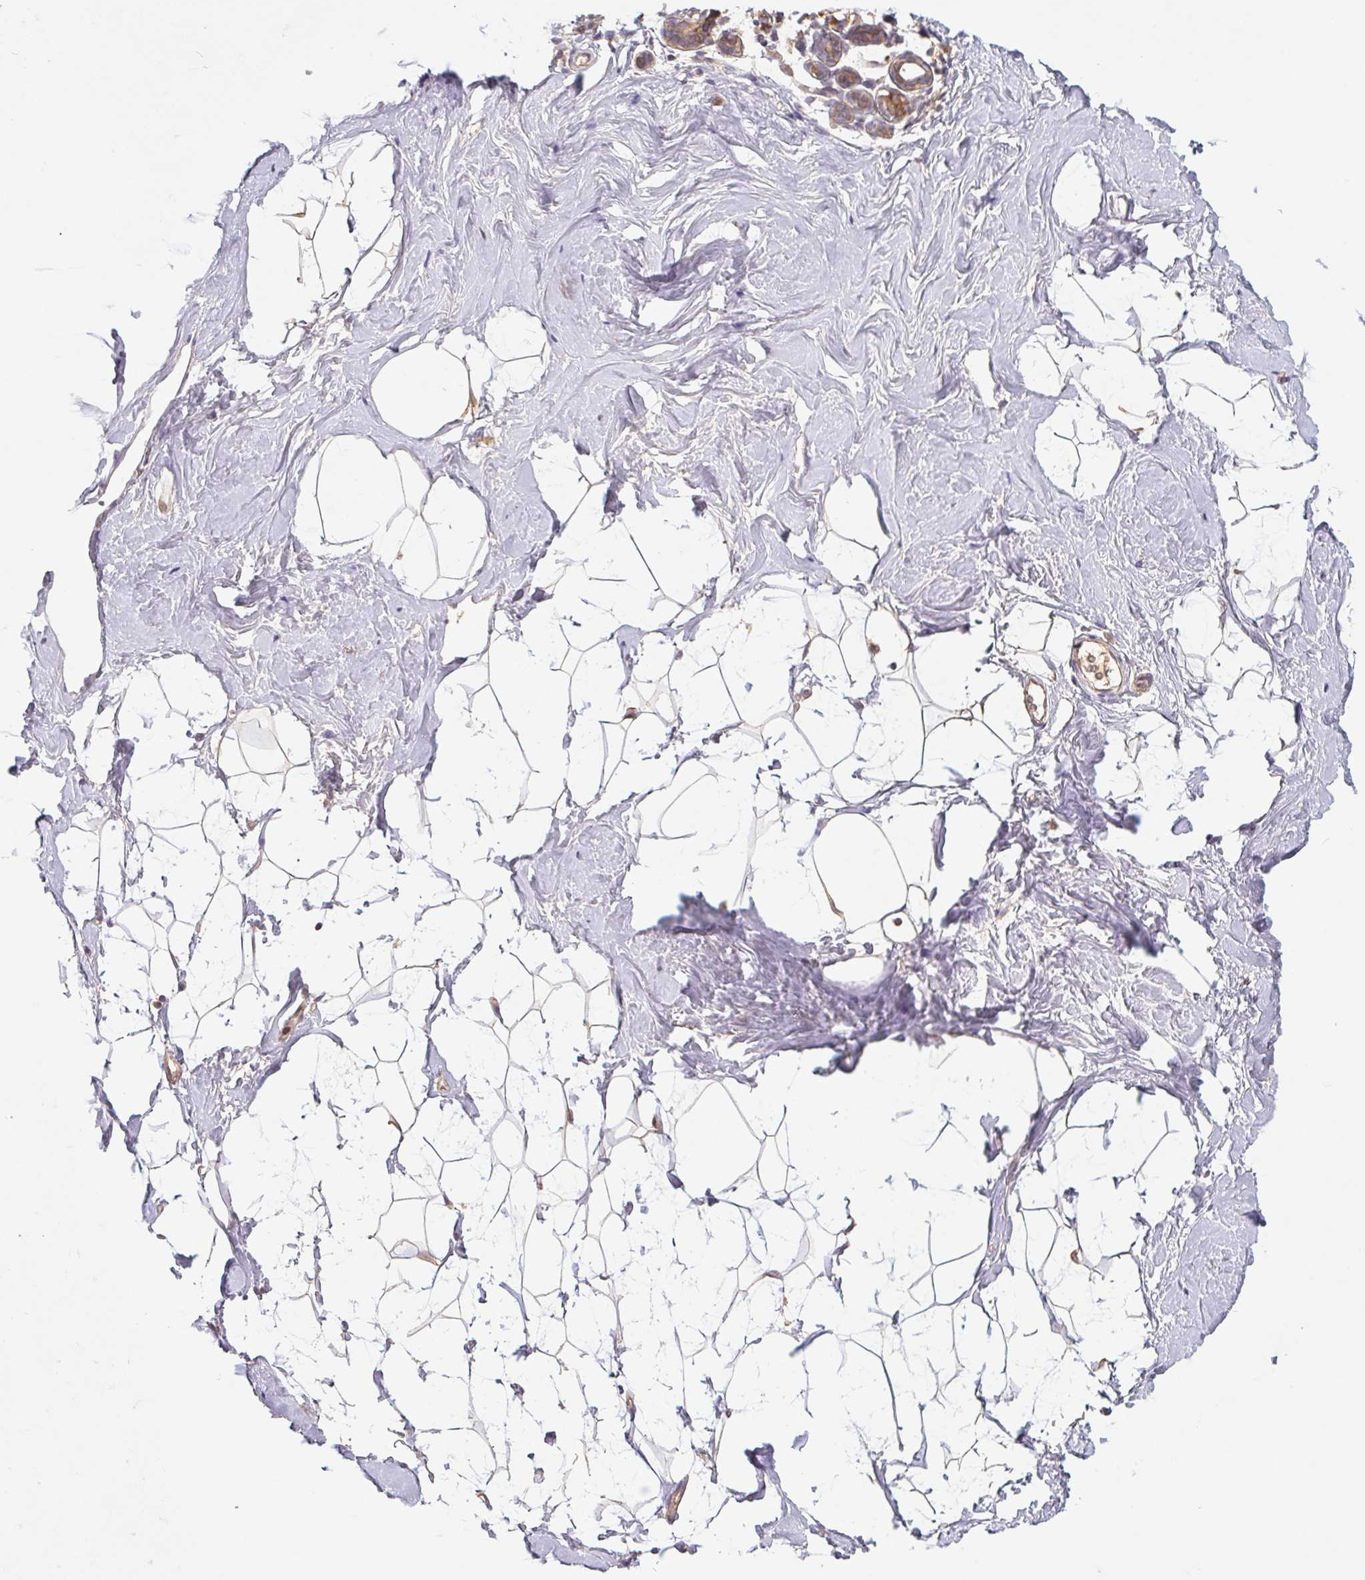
{"staining": {"intensity": "weak", "quantity": "<25%", "location": "cytoplasmic/membranous"}, "tissue": "breast", "cell_type": "Adipocytes", "image_type": "normal", "snomed": [{"axis": "morphology", "description": "Normal tissue, NOS"}, {"axis": "topography", "description": "Breast"}], "caption": "IHC of benign human breast exhibits no positivity in adipocytes. (Stains: DAB immunohistochemistry (IHC) with hematoxylin counter stain, Microscopy: brightfield microscopy at high magnification).", "gene": "MTHFD1L", "patient": {"sex": "female", "age": 32}}